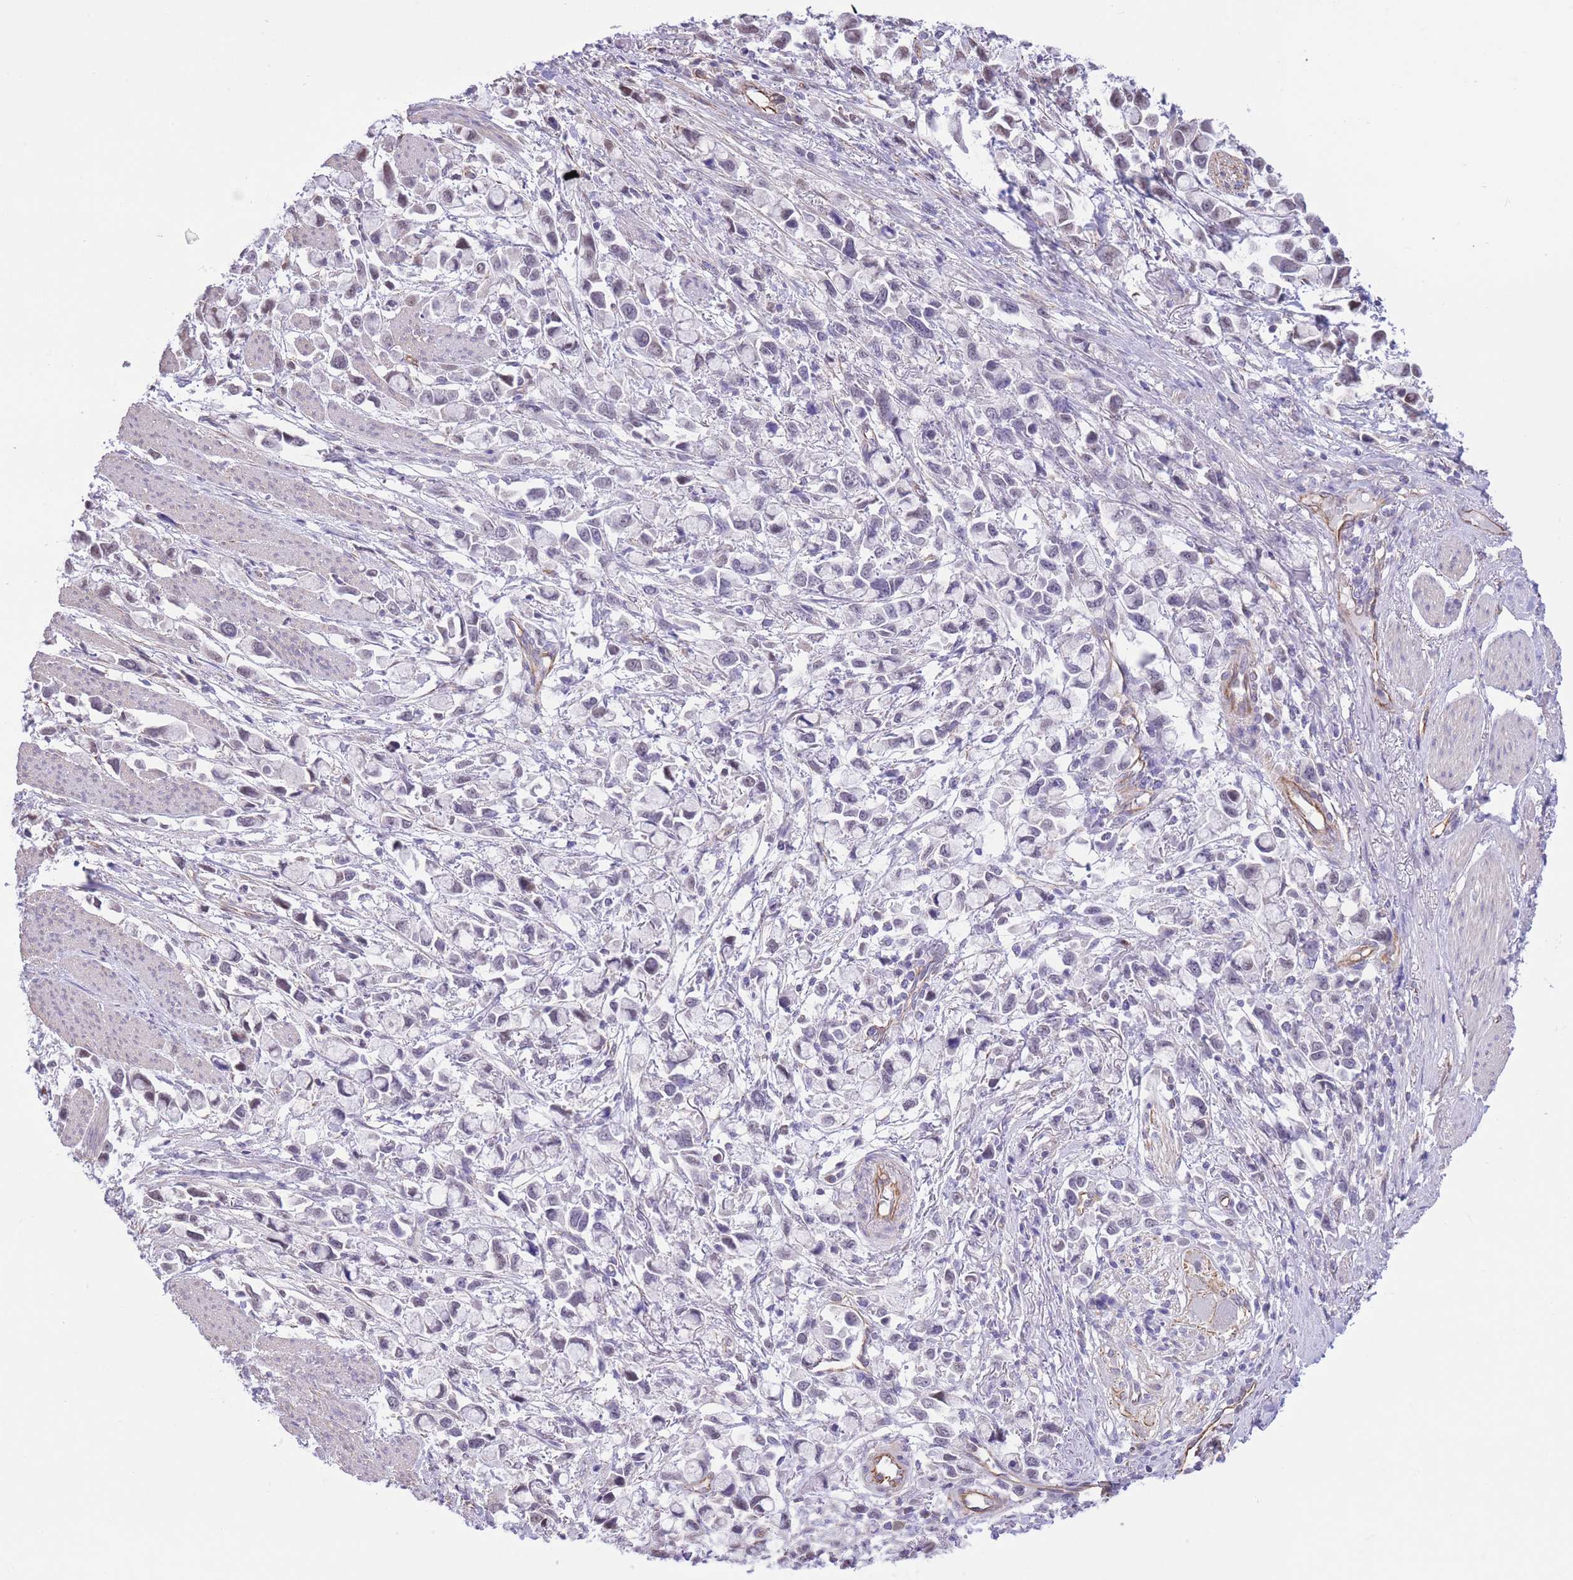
{"staining": {"intensity": "negative", "quantity": "none", "location": "none"}, "tissue": "stomach cancer", "cell_type": "Tumor cells", "image_type": "cancer", "snomed": [{"axis": "morphology", "description": "Adenocarcinoma, NOS"}, {"axis": "topography", "description": "Stomach"}], "caption": "There is no significant staining in tumor cells of adenocarcinoma (stomach). The staining is performed using DAB brown chromogen with nuclei counter-stained in using hematoxylin.", "gene": "PSG8", "patient": {"sex": "female", "age": 81}}